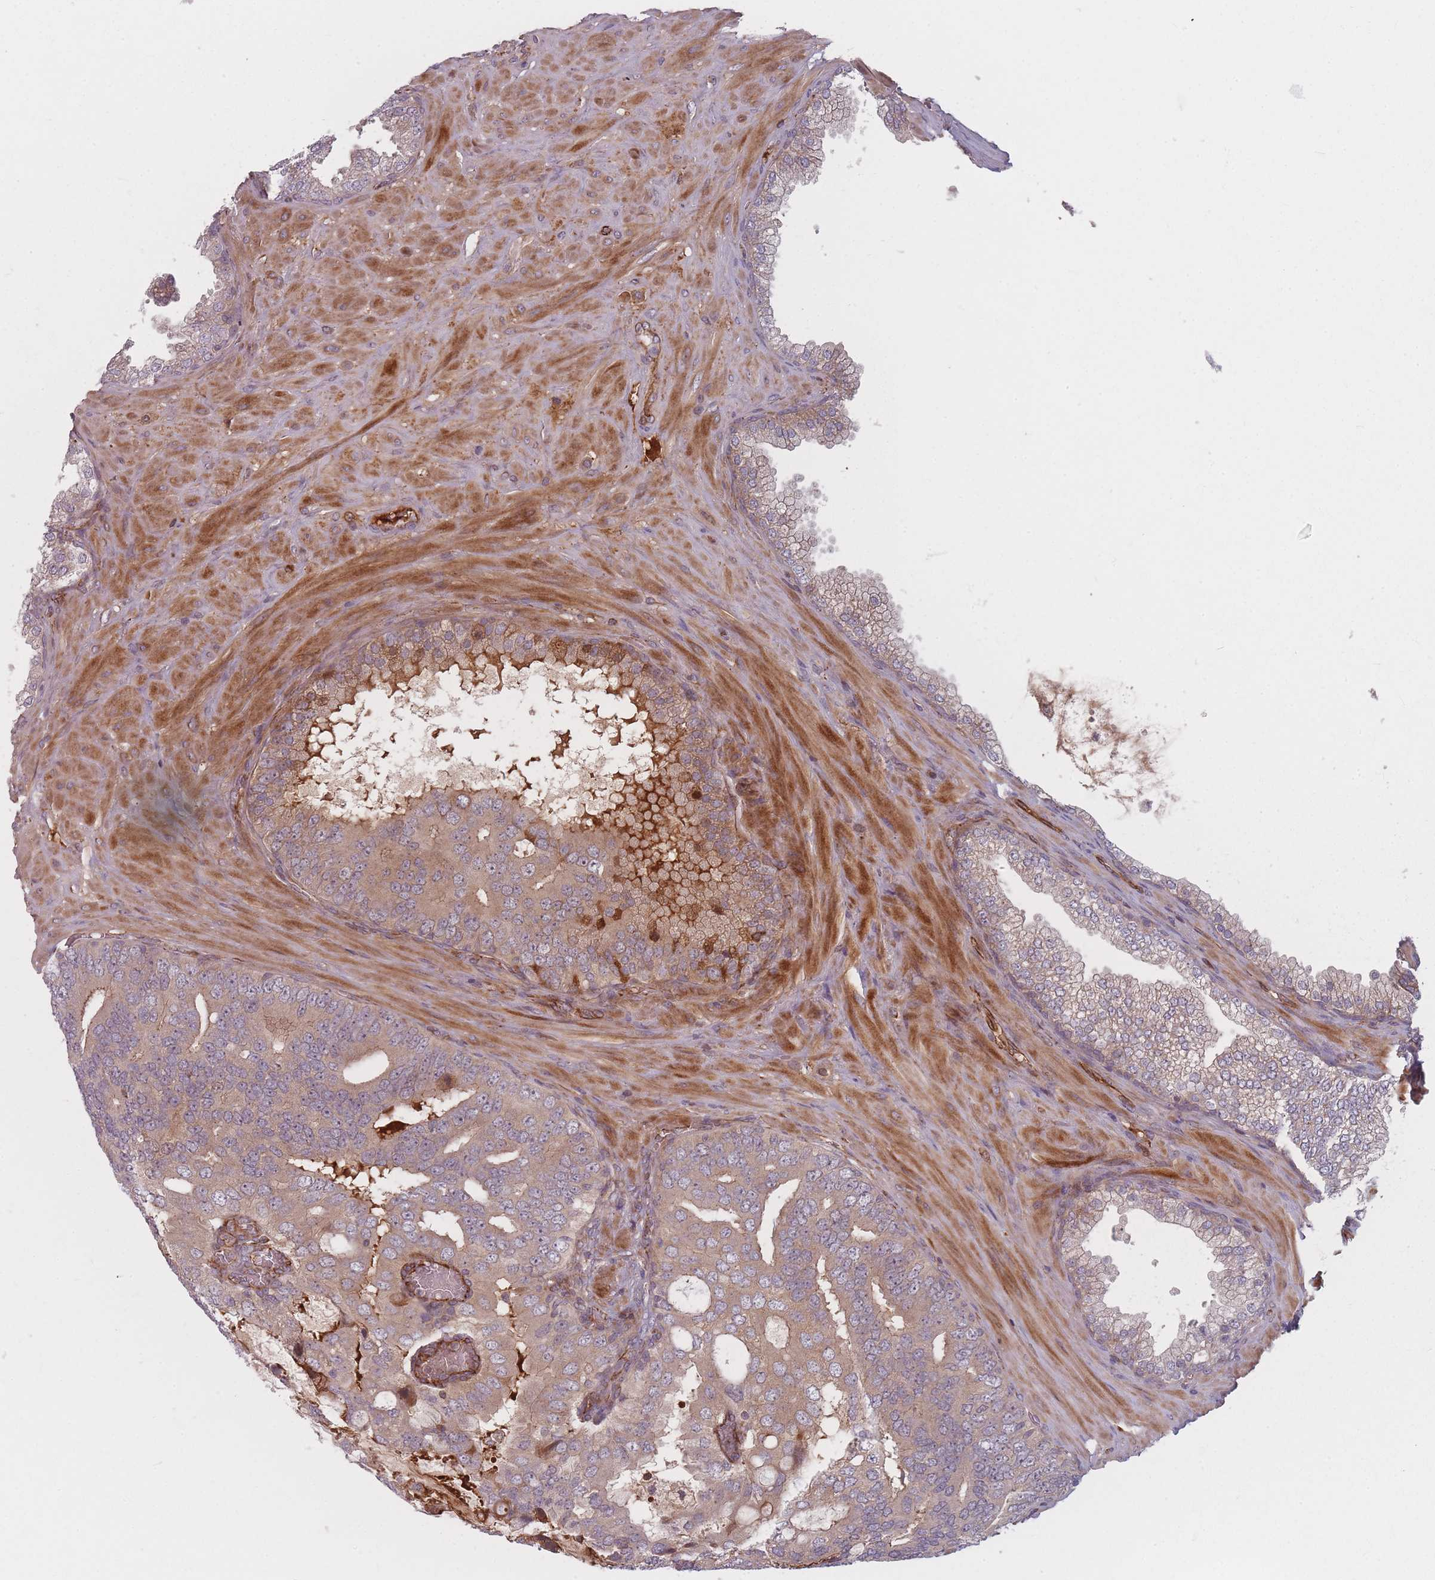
{"staining": {"intensity": "weak", "quantity": ">75%", "location": "cytoplasmic/membranous"}, "tissue": "prostate cancer", "cell_type": "Tumor cells", "image_type": "cancer", "snomed": [{"axis": "morphology", "description": "Adenocarcinoma, High grade"}, {"axis": "topography", "description": "Prostate"}], "caption": "Prostate cancer (high-grade adenocarcinoma) stained with a protein marker displays weak staining in tumor cells.", "gene": "EEF1AKMT2", "patient": {"sex": "male", "age": 55}}